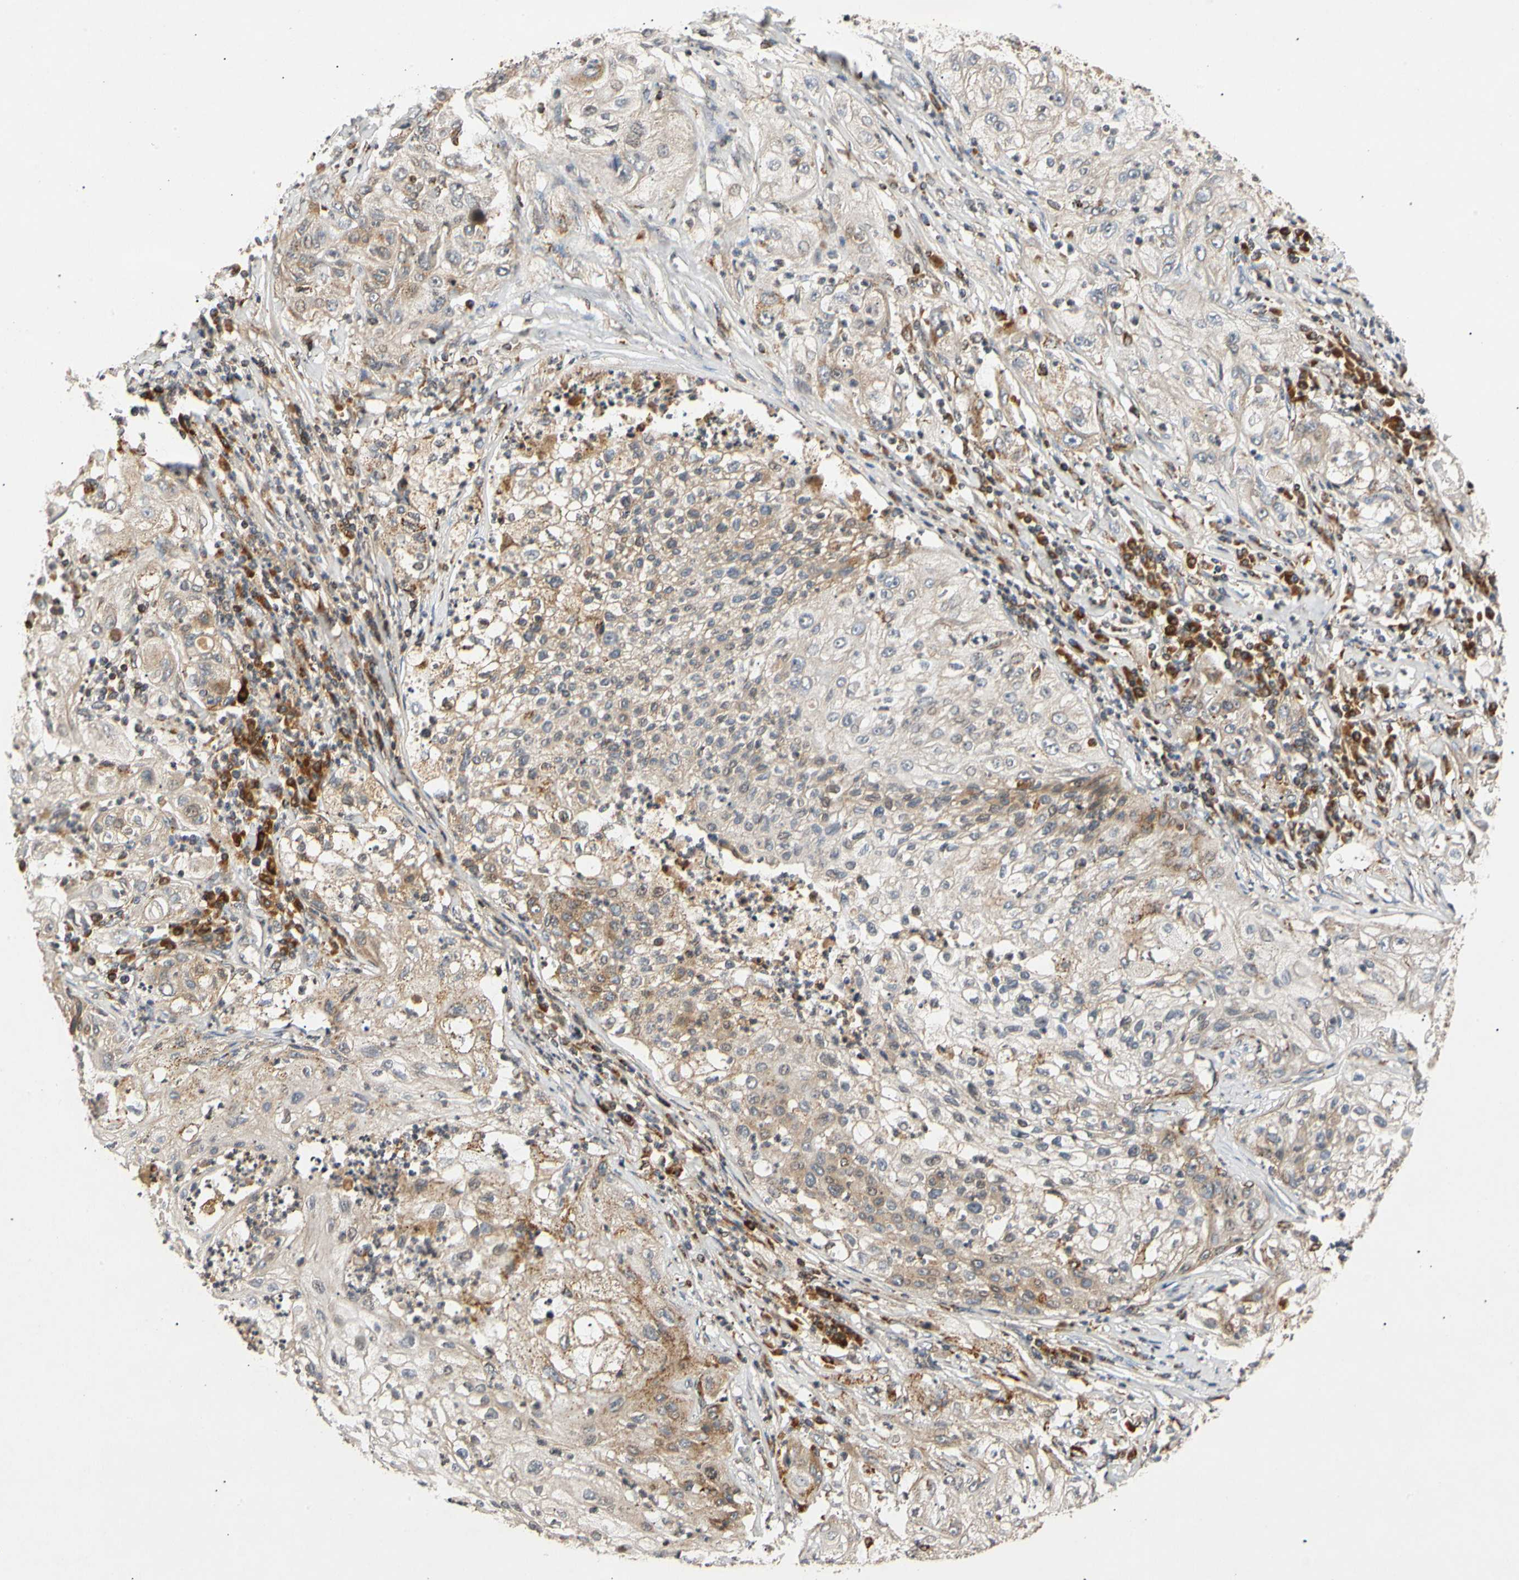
{"staining": {"intensity": "weak", "quantity": "25%-75%", "location": "cytoplasmic/membranous"}, "tissue": "lung cancer", "cell_type": "Tumor cells", "image_type": "cancer", "snomed": [{"axis": "morphology", "description": "Inflammation, NOS"}, {"axis": "morphology", "description": "Squamous cell carcinoma, NOS"}, {"axis": "topography", "description": "Lymph node"}, {"axis": "topography", "description": "Soft tissue"}, {"axis": "topography", "description": "Lung"}], "caption": "Tumor cells reveal low levels of weak cytoplasmic/membranous expression in about 25%-75% of cells in human squamous cell carcinoma (lung).", "gene": "MRPS22", "patient": {"sex": "male", "age": 66}}